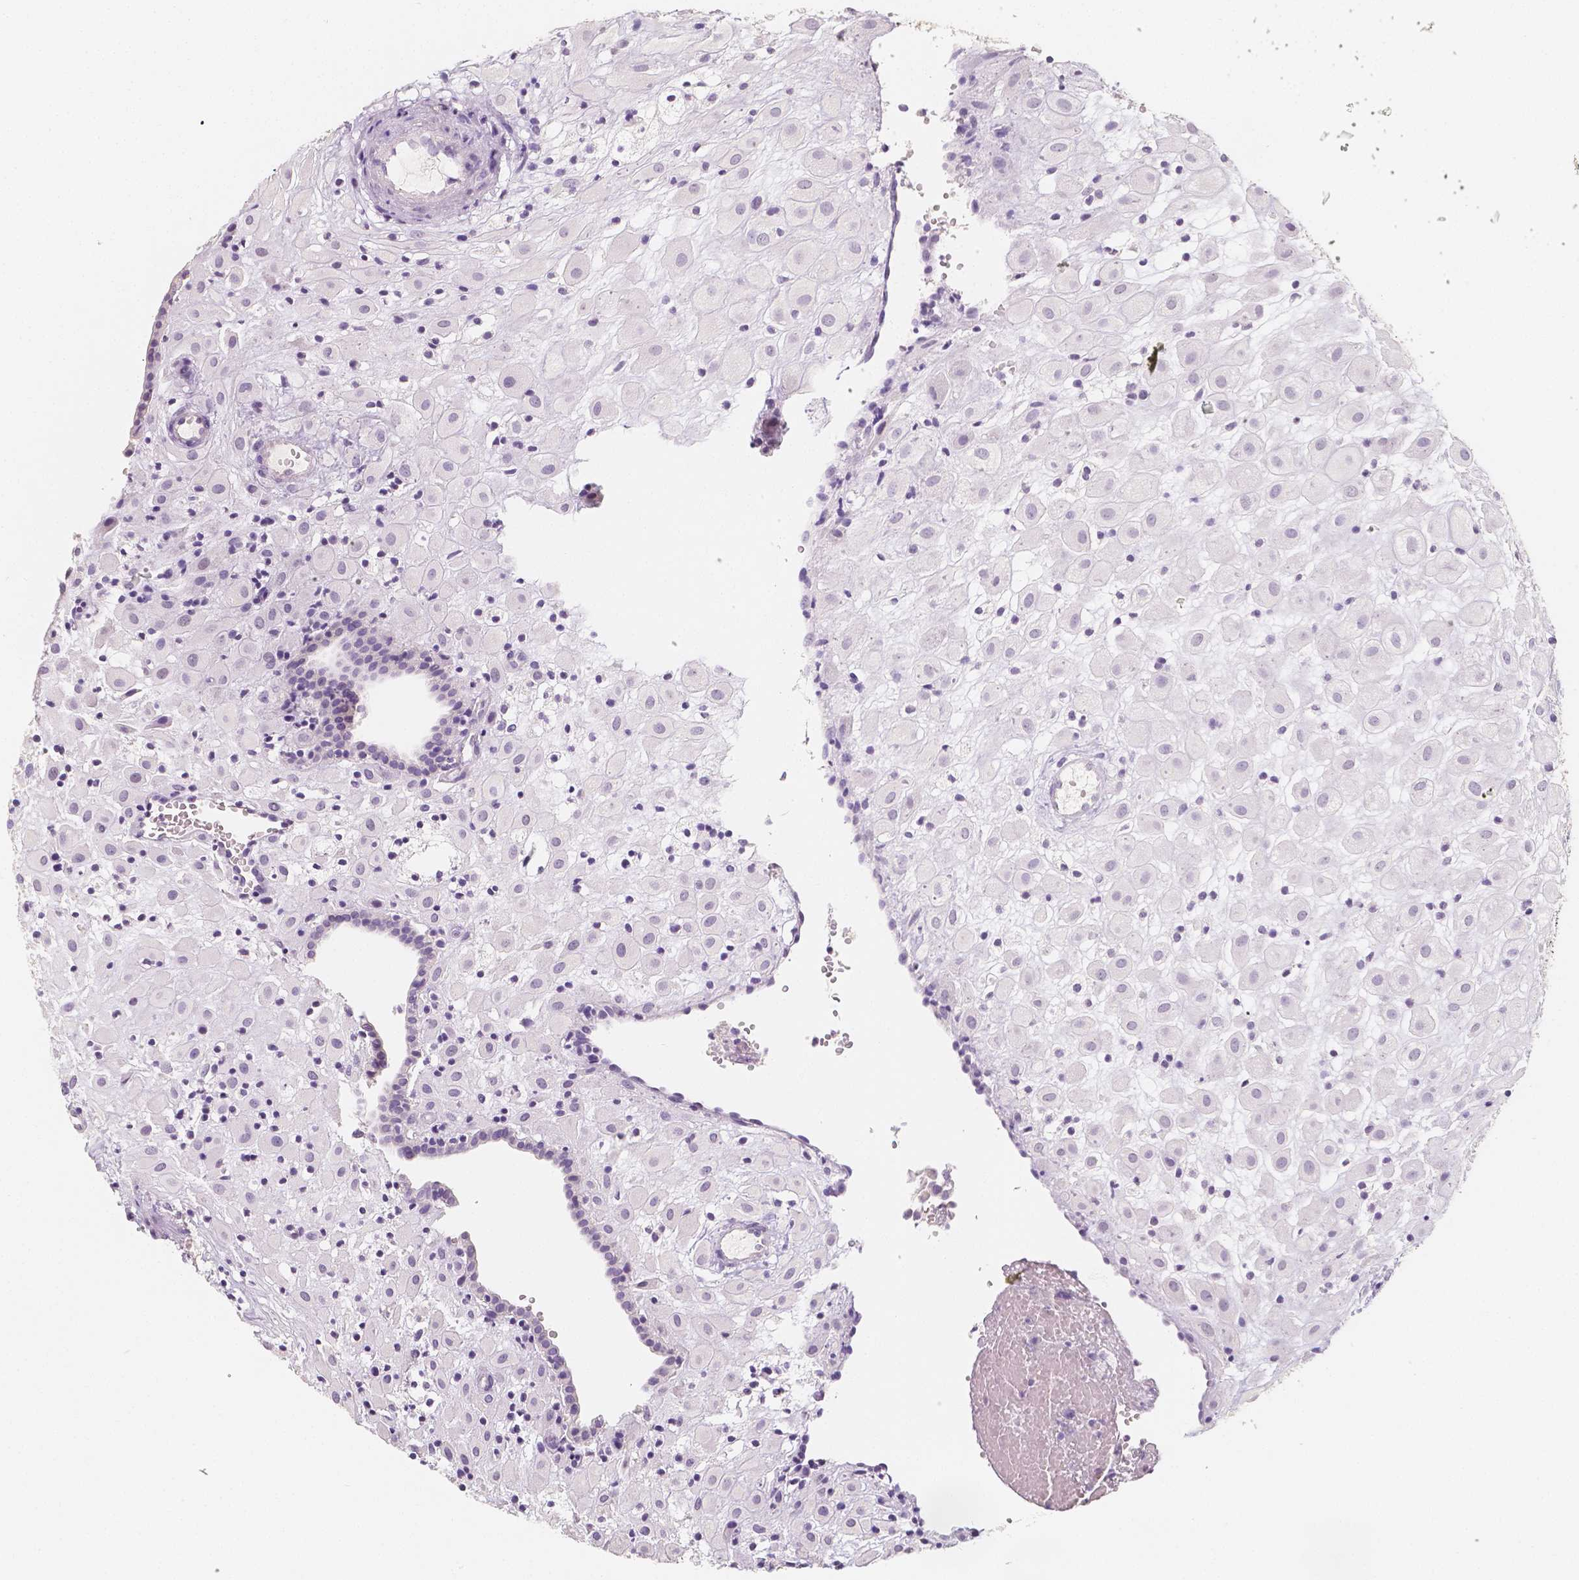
{"staining": {"intensity": "negative", "quantity": "none", "location": "none"}, "tissue": "placenta", "cell_type": "Decidual cells", "image_type": "normal", "snomed": [{"axis": "morphology", "description": "Normal tissue, NOS"}, {"axis": "topography", "description": "Placenta"}], "caption": "IHC photomicrograph of unremarkable placenta stained for a protein (brown), which displays no positivity in decidual cells.", "gene": "NECAB2", "patient": {"sex": "female", "age": 24}}